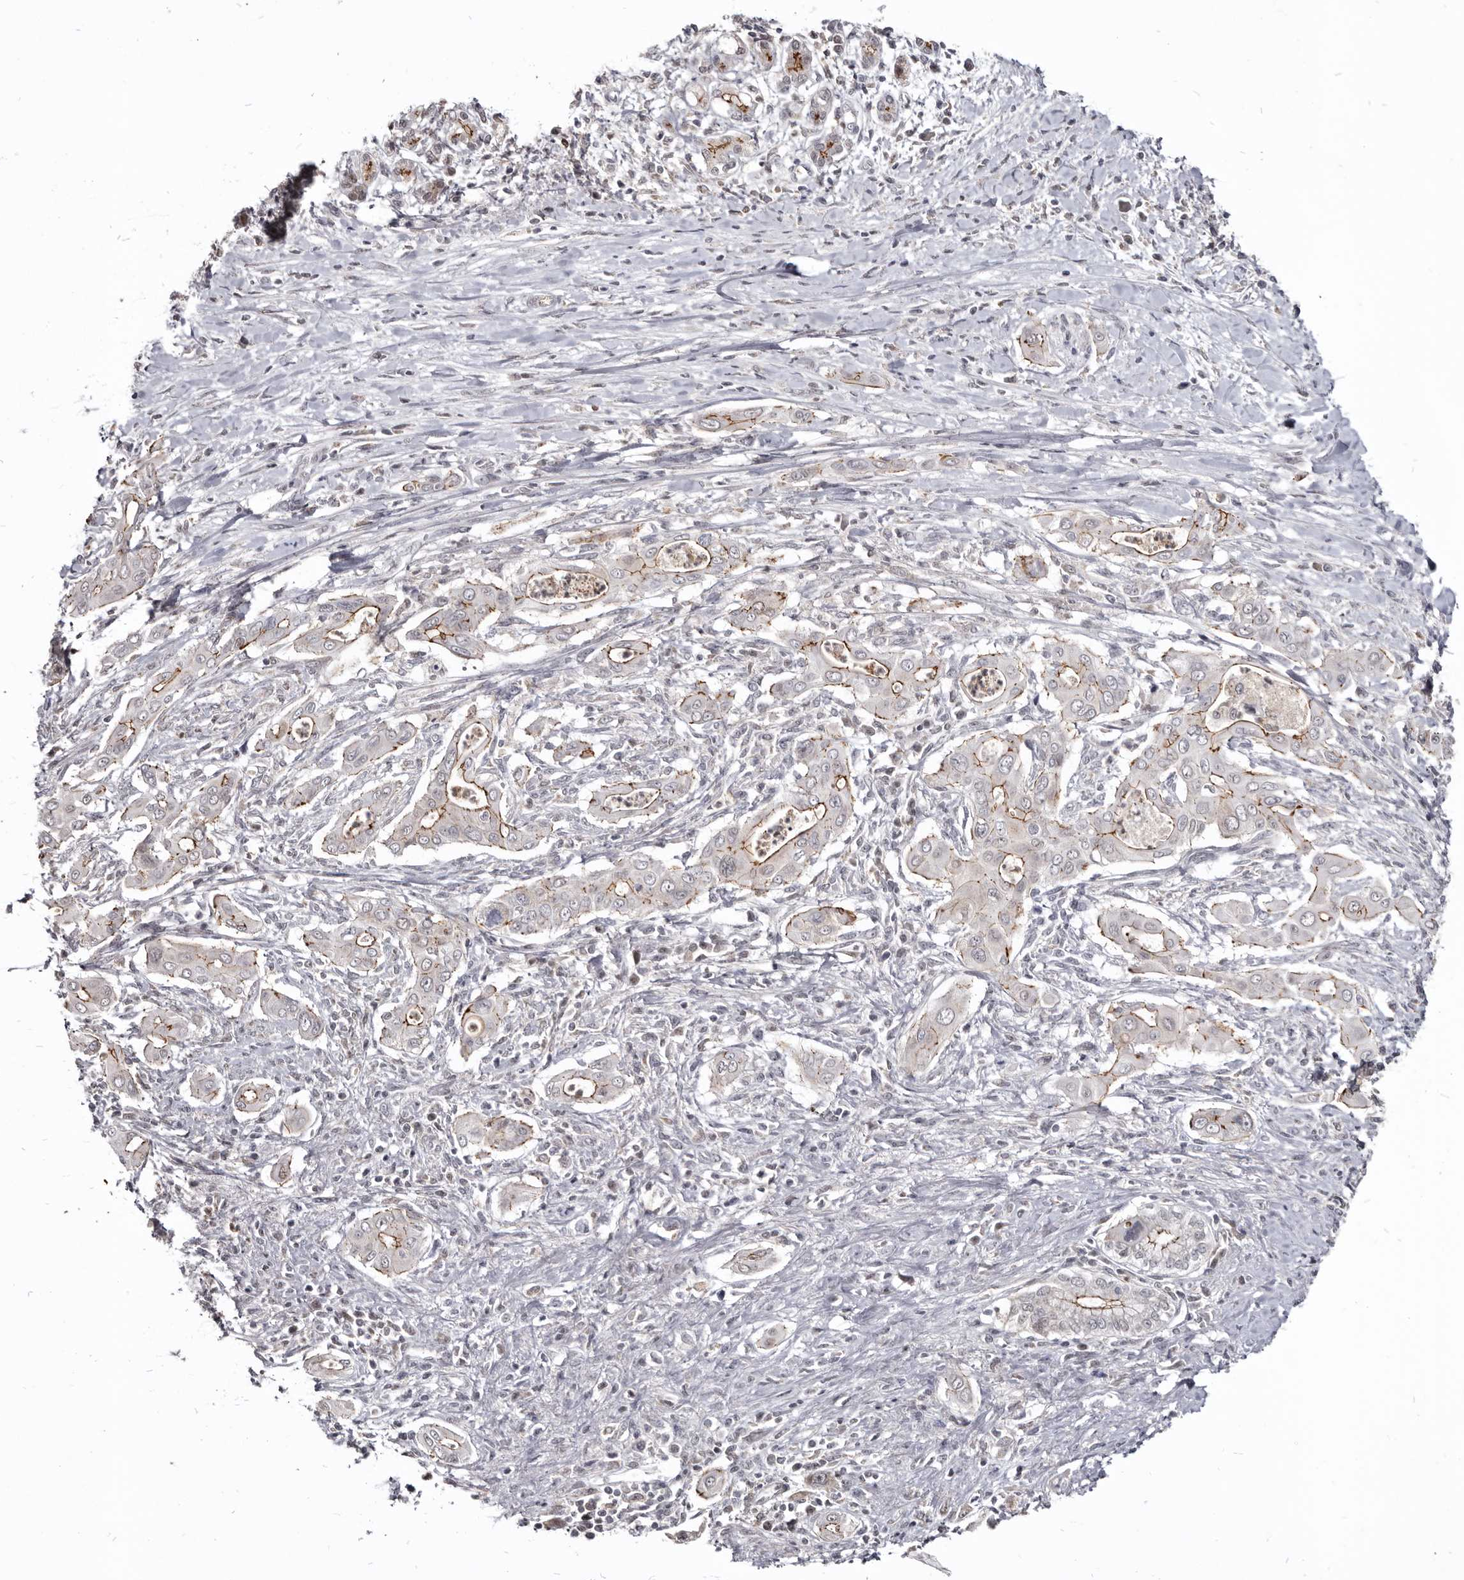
{"staining": {"intensity": "moderate", "quantity": "25%-75%", "location": "cytoplasmic/membranous"}, "tissue": "pancreatic cancer", "cell_type": "Tumor cells", "image_type": "cancer", "snomed": [{"axis": "morphology", "description": "Adenocarcinoma, NOS"}, {"axis": "topography", "description": "Pancreas"}], "caption": "Pancreatic cancer stained for a protein reveals moderate cytoplasmic/membranous positivity in tumor cells. Nuclei are stained in blue.", "gene": "CGN", "patient": {"sex": "male", "age": 58}}